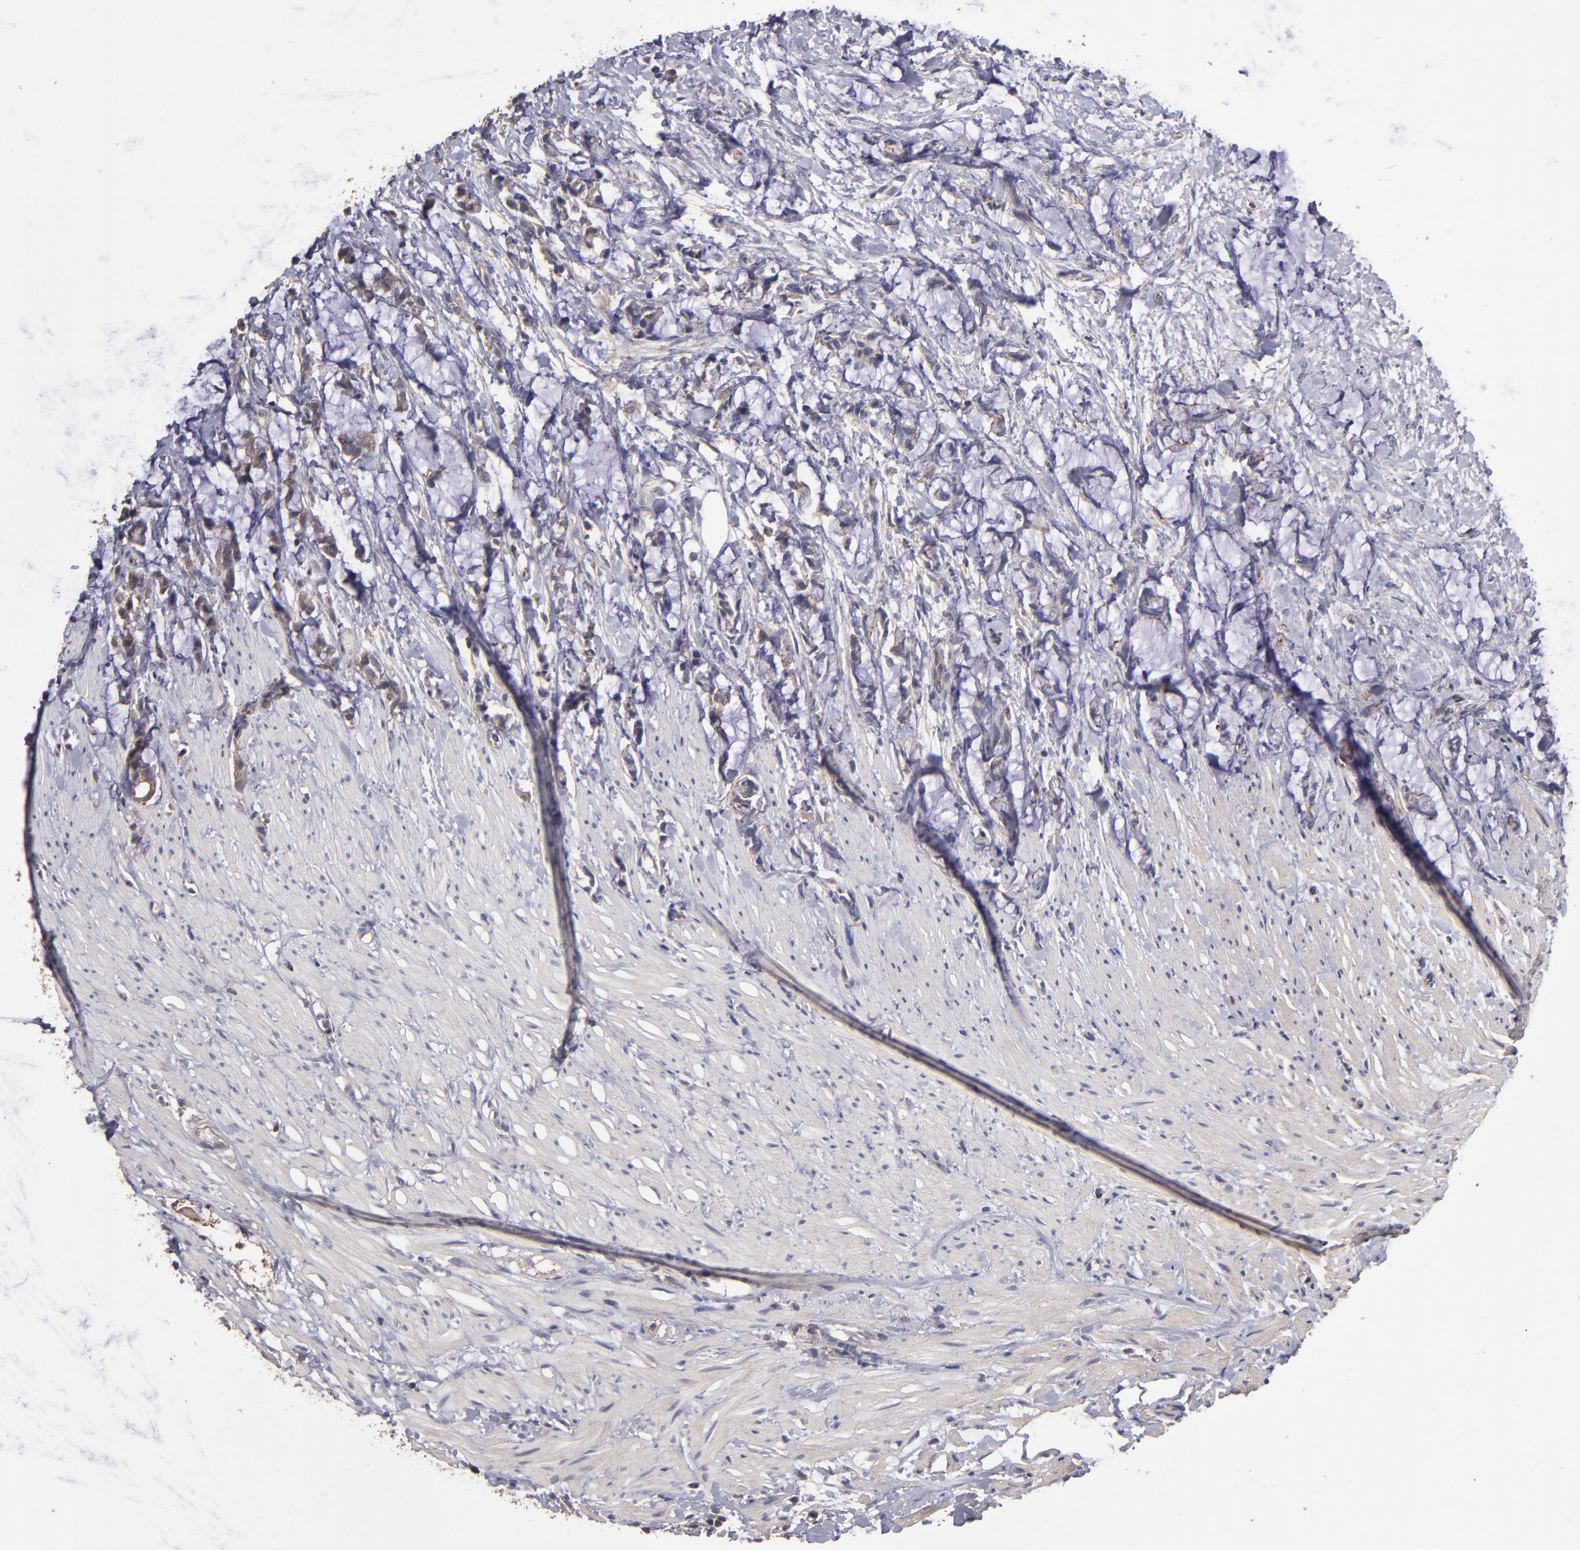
{"staining": {"intensity": "weak", "quantity": "25%-75%", "location": "cytoplasmic/membranous"}, "tissue": "colorectal cancer", "cell_type": "Tumor cells", "image_type": "cancer", "snomed": [{"axis": "morphology", "description": "Adenocarcinoma, NOS"}, {"axis": "topography", "description": "Colon"}], "caption": "Immunohistochemical staining of human colorectal cancer demonstrates low levels of weak cytoplasmic/membranous positivity in about 25%-75% of tumor cells.", "gene": "NF2", "patient": {"sex": "male", "age": 14}}